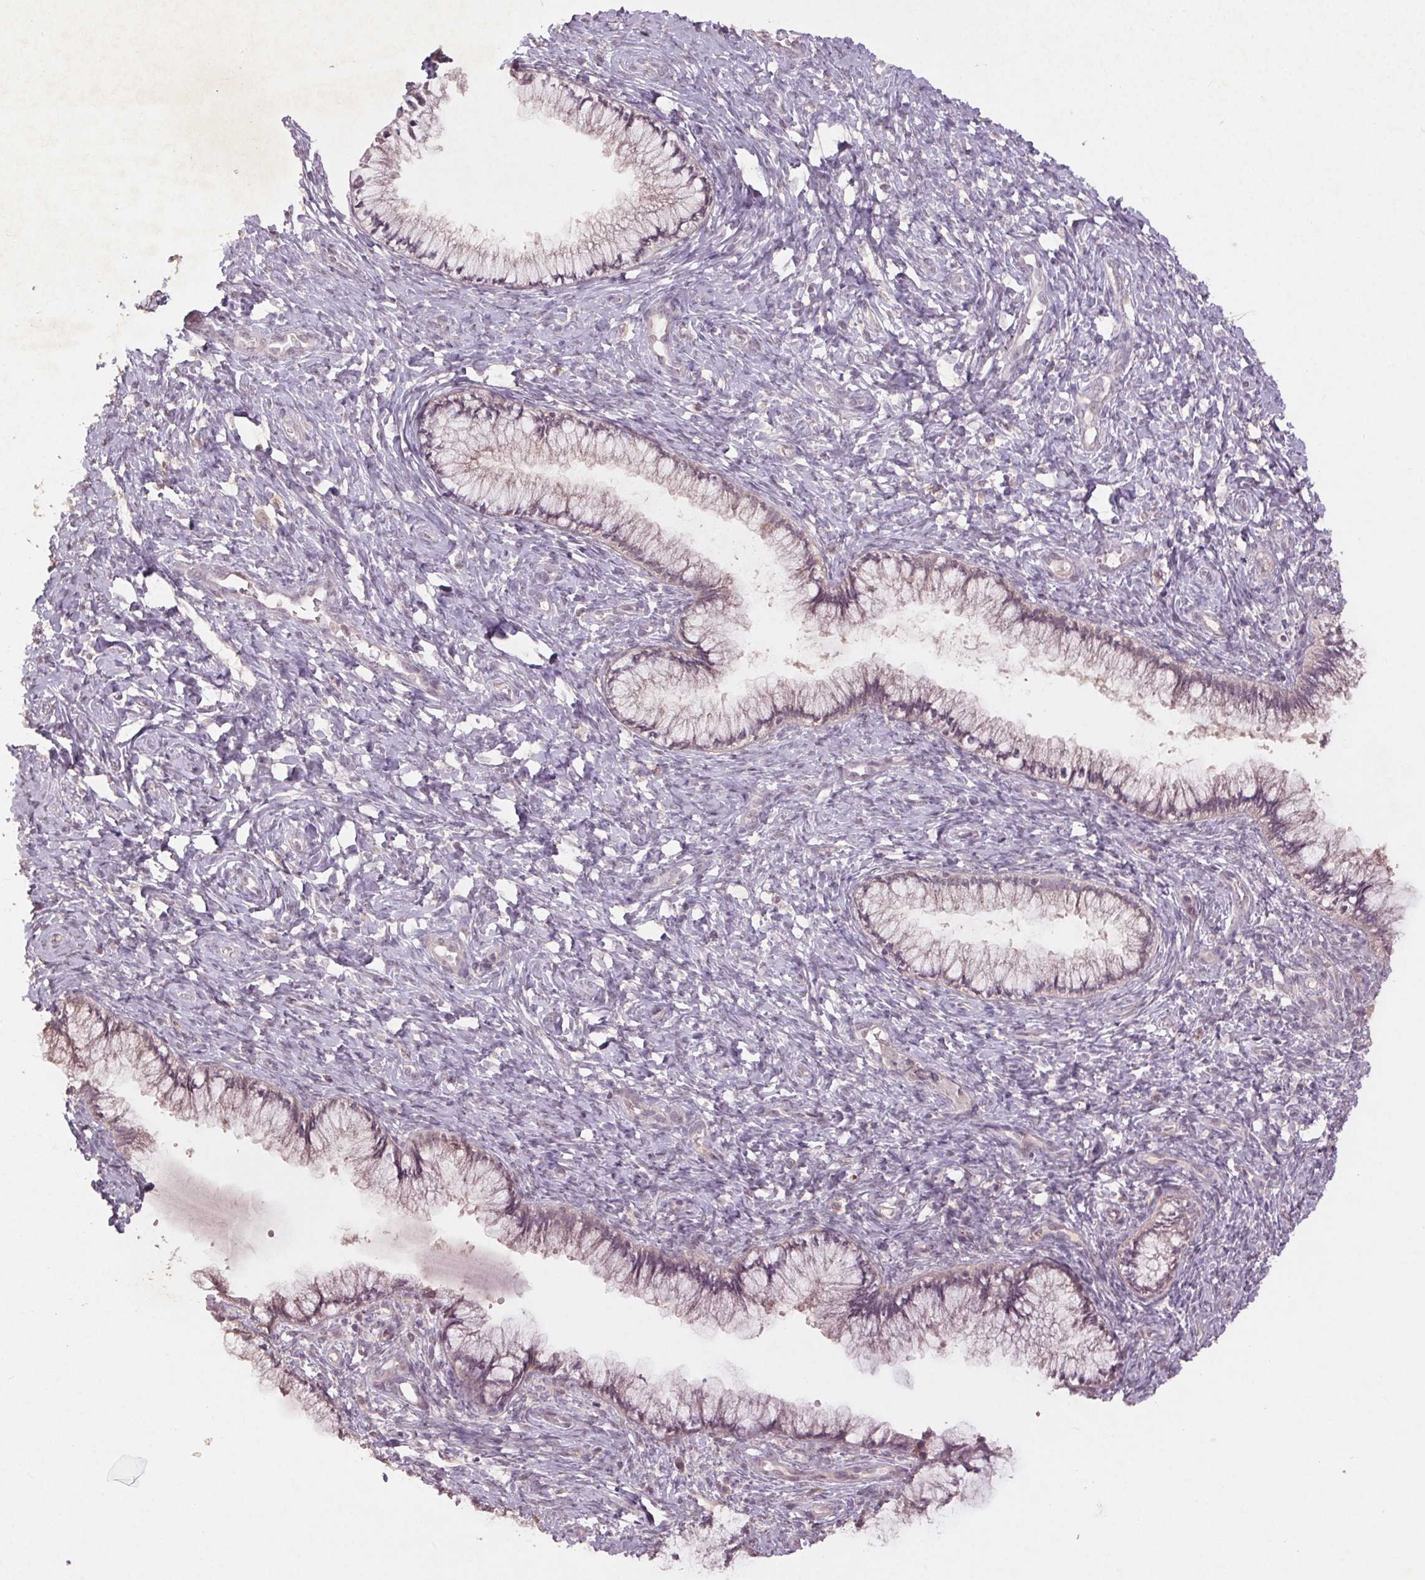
{"staining": {"intensity": "negative", "quantity": "none", "location": "none"}, "tissue": "cervix", "cell_type": "Glandular cells", "image_type": "normal", "snomed": [{"axis": "morphology", "description": "Normal tissue, NOS"}, {"axis": "topography", "description": "Cervix"}], "caption": "Protein analysis of normal cervix shows no significant expression in glandular cells.", "gene": "ENSG00000255641", "patient": {"sex": "female", "age": 37}}